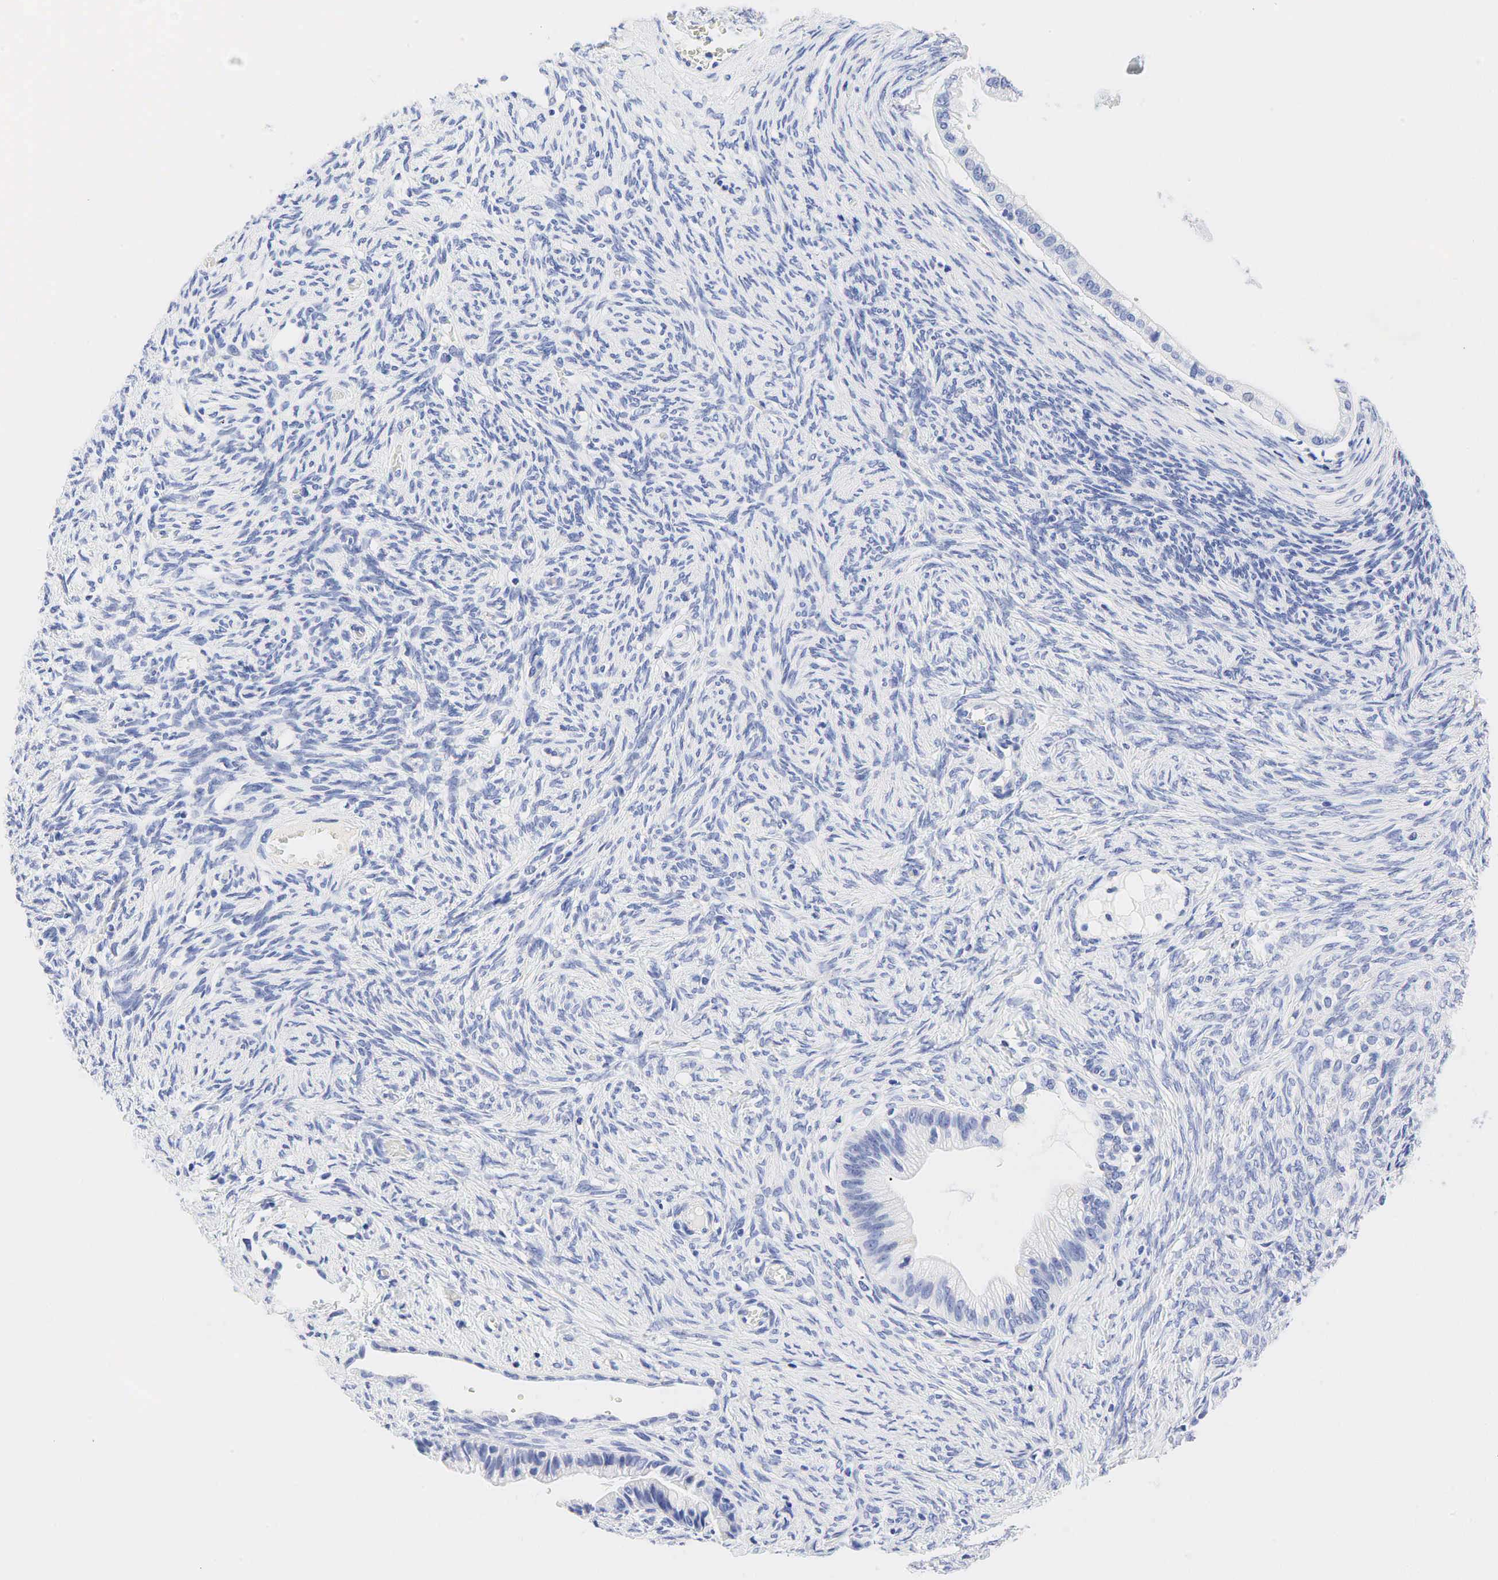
{"staining": {"intensity": "negative", "quantity": "none", "location": "none"}, "tissue": "ovarian cancer", "cell_type": "Tumor cells", "image_type": "cancer", "snomed": [{"axis": "morphology", "description": "Cystadenocarcinoma, mucinous, NOS"}, {"axis": "topography", "description": "Ovary"}], "caption": "An immunohistochemistry (IHC) micrograph of ovarian mucinous cystadenocarcinoma is shown. There is no staining in tumor cells of ovarian mucinous cystadenocarcinoma.", "gene": "NKX2-1", "patient": {"sex": "female", "age": 57}}